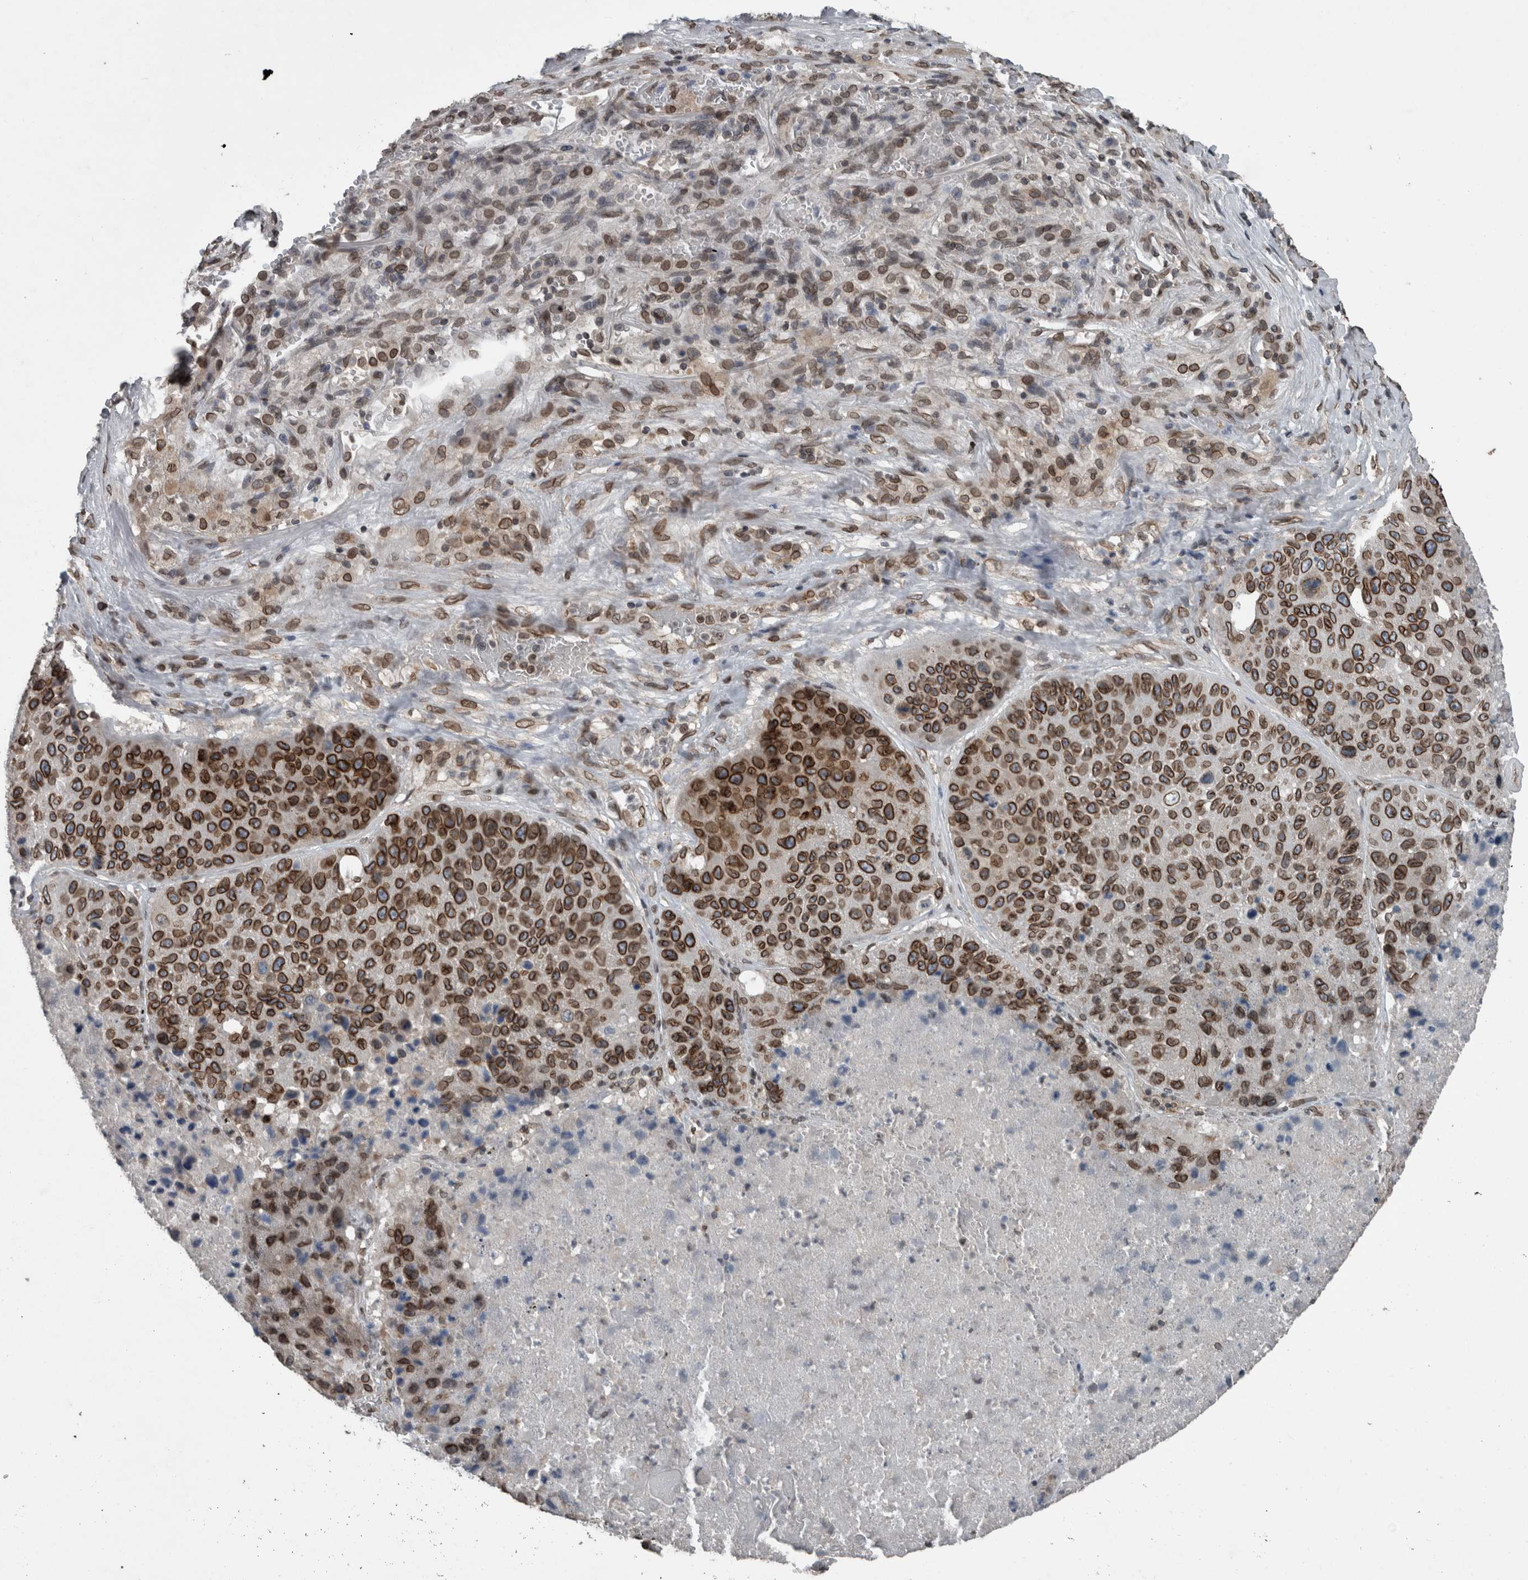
{"staining": {"intensity": "strong", "quantity": ">75%", "location": "cytoplasmic/membranous,nuclear"}, "tissue": "lung cancer", "cell_type": "Tumor cells", "image_type": "cancer", "snomed": [{"axis": "morphology", "description": "Squamous cell carcinoma, NOS"}, {"axis": "topography", "description": "Lung"}], "caption": "Human lung squamous cell carcinoma stained for a protein (brown) displays strong cytoplasmic/membranous and nuclear positive positivity in about >75% of tumor cells.", "gene": "RANBP2", "patient": {"sex": "male", "age": 61}}